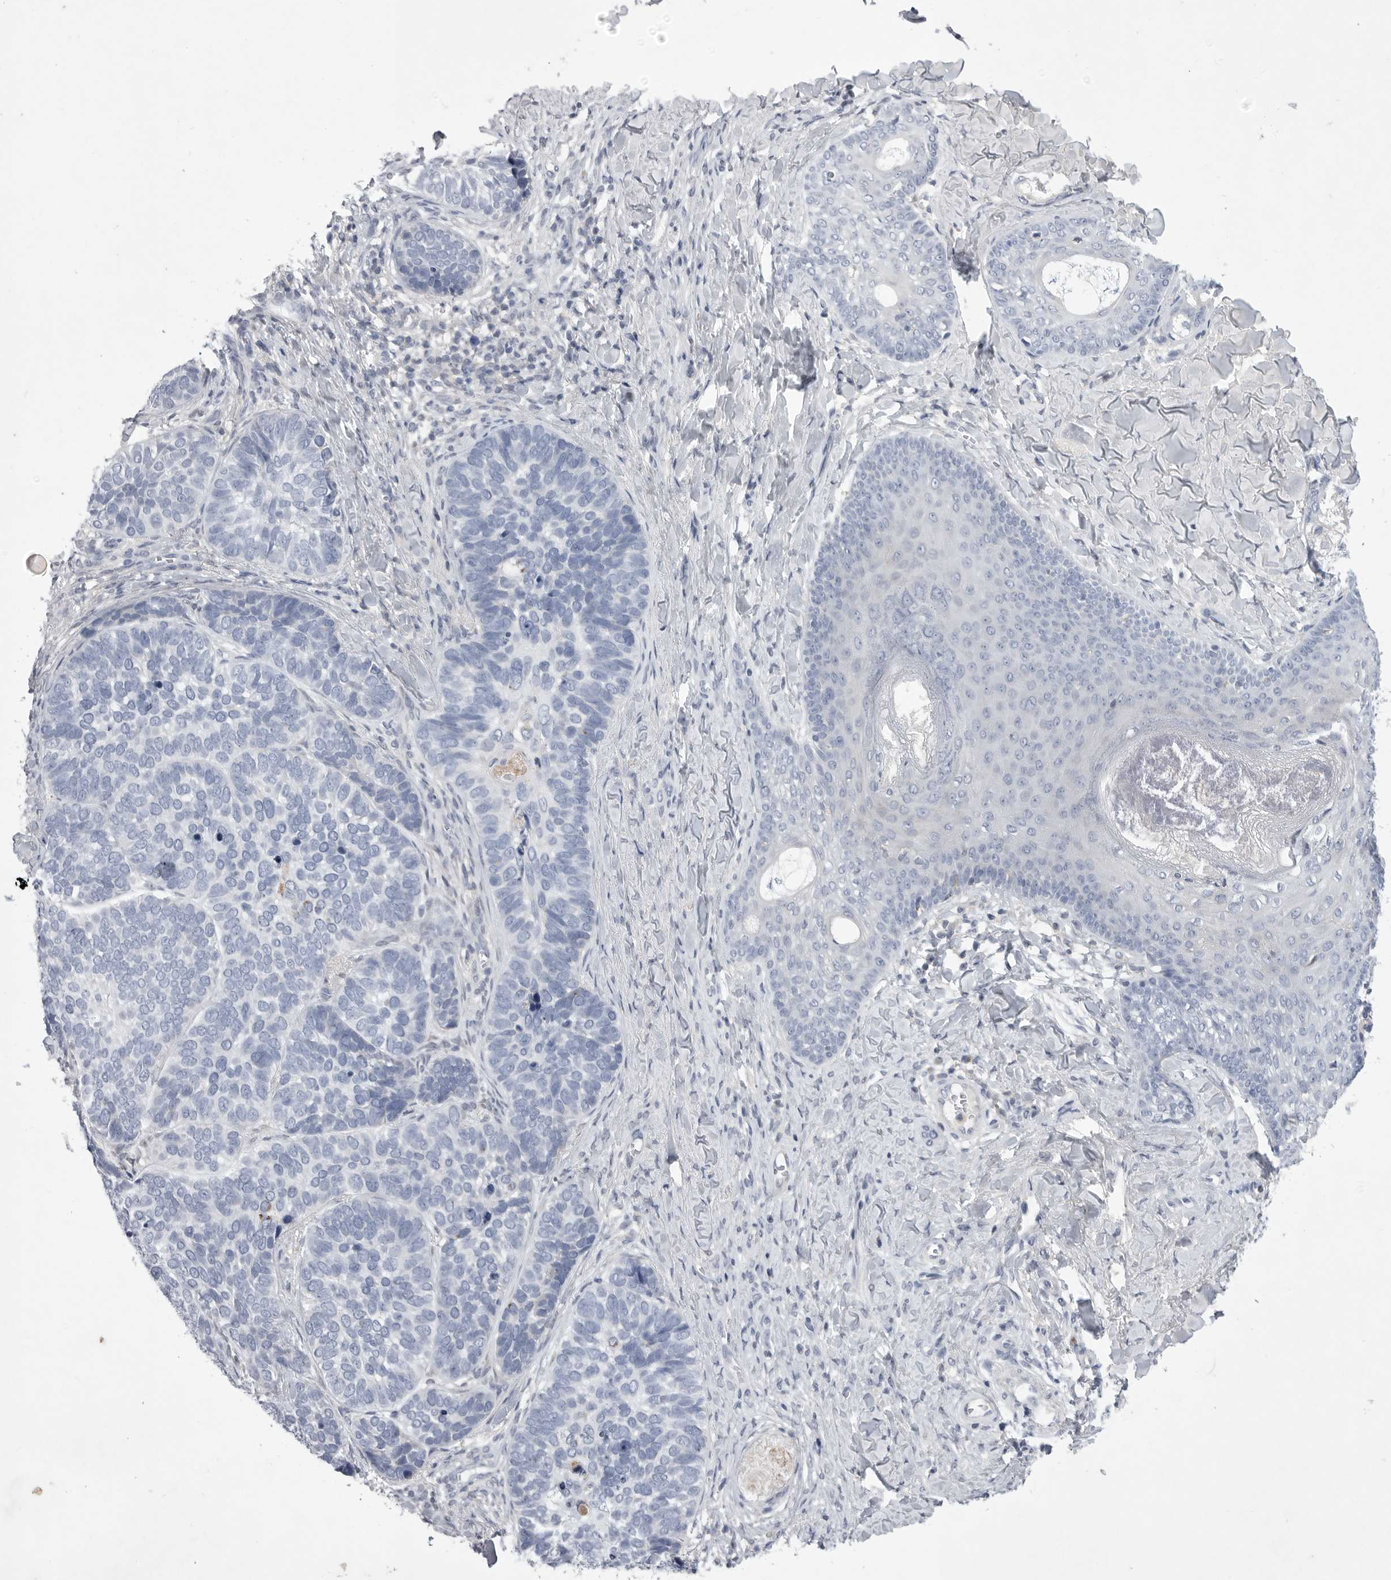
{"staining": {"intensity": "negative", "quantity": "none", "location": "none"}, "tissue": "skin cancer", "cell_type": "Tumor cells", "image_type": "cancer", "snomed": [{"axis": "morphology", "description": "Basal cell carcinoma"}, {"axis": "topography", "description": "Skin"}], "caption": "This is an immunohistochemistry (IHC) photomicrograph of human skin cancer (basal cell carcinoma). There is no expression in tumor cells.", "gene": "SIGLEC10", "patient": {"sex": "male", "age": 62}}